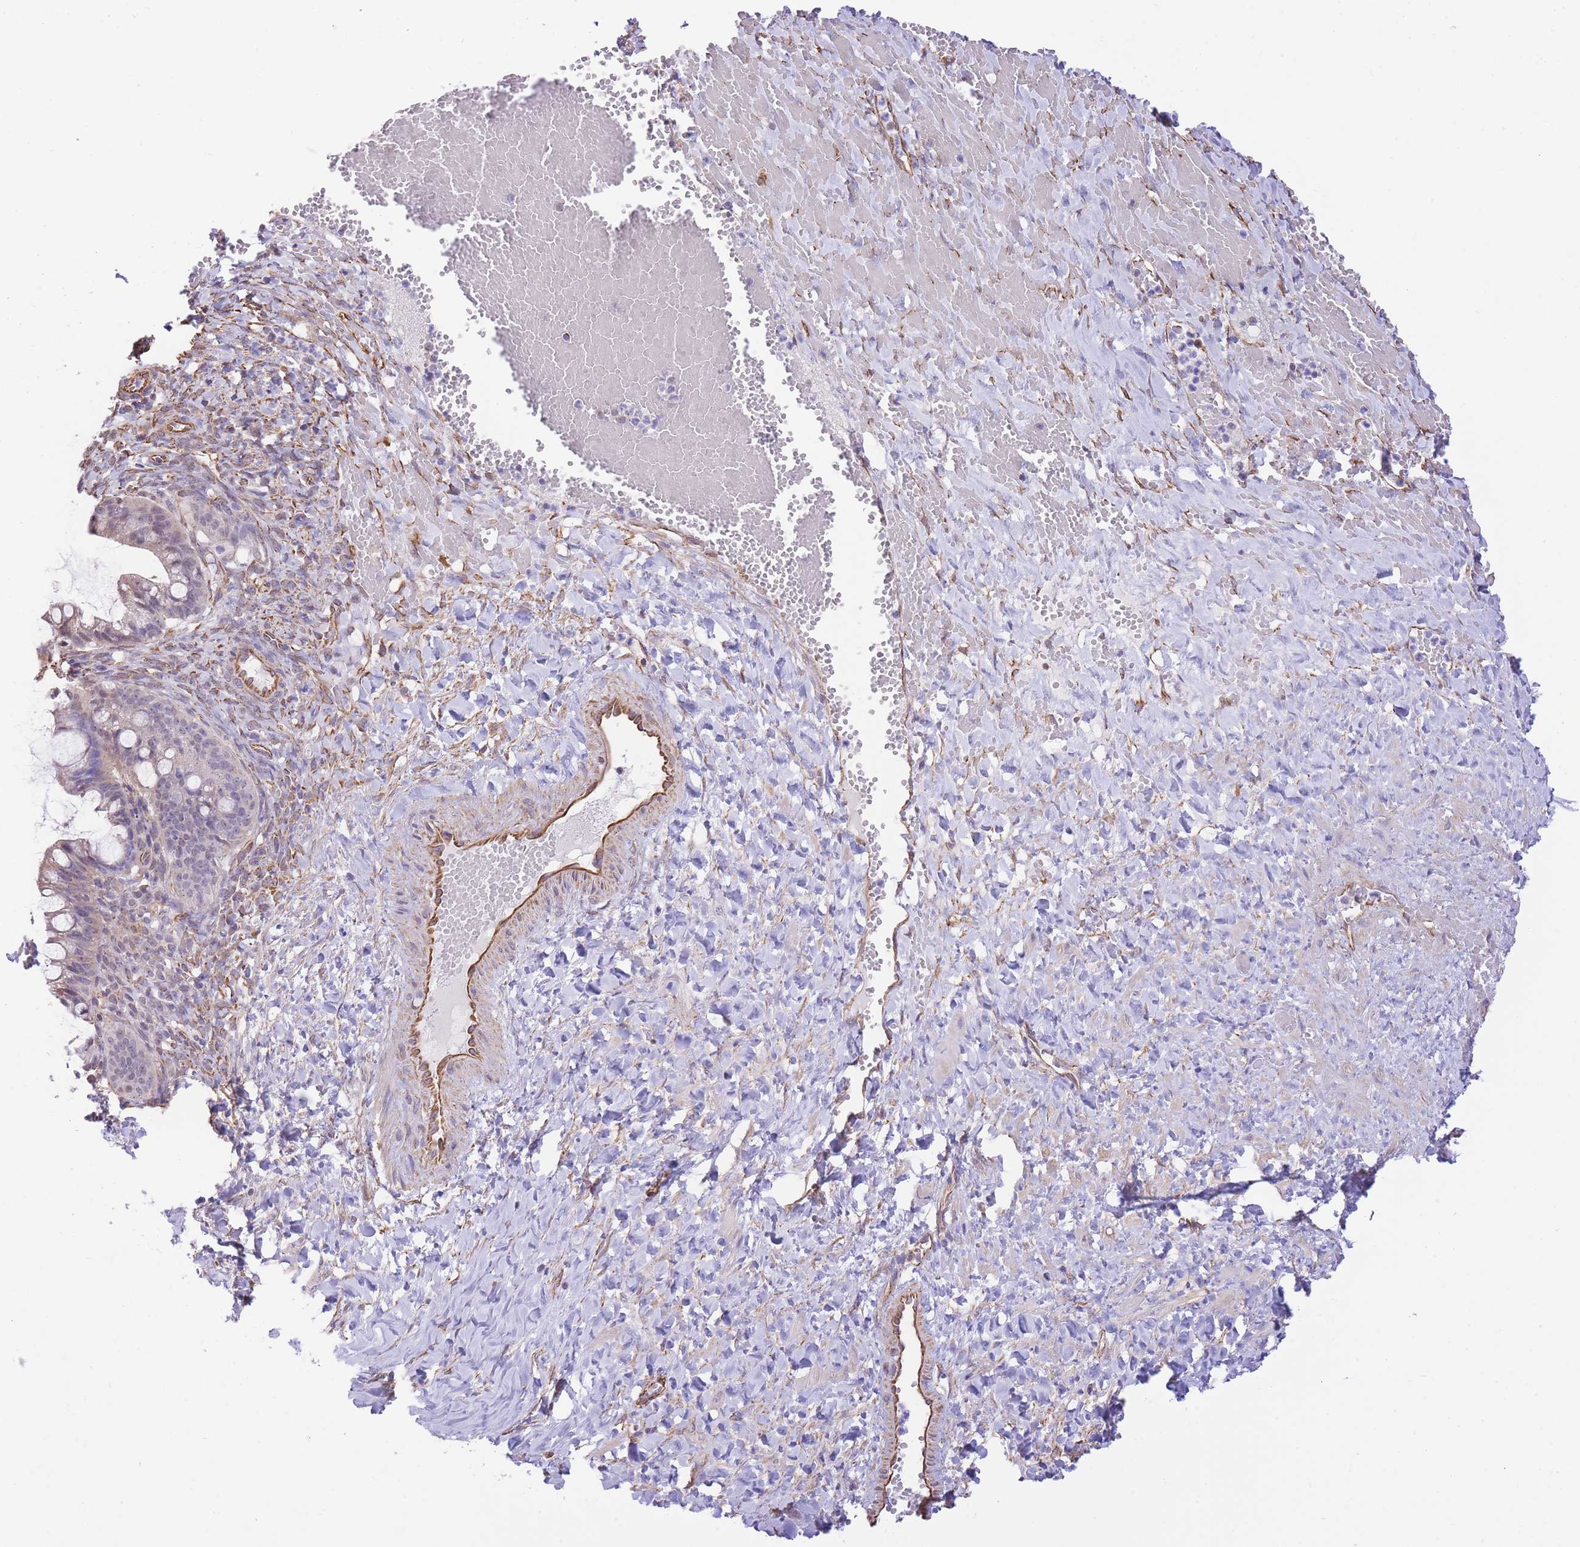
{"staining": {"intensity": "negative", "quantity": "none", "location": "none"}, "tissue": "ovarian cancer", "cell_type": "Tumor cells", "image_type": "cancer", "snomed": [{"axis": "morphology", "description": "Cystadenocarcinoma, mucinous, NOS"}, {"axis": "topography", "description": "Ovary"}], "caption": "Tumor cells show no significant protein positivity in ovarian cancer.", "gene": "PSG8", "patient": {"sex": "female", "age": 73}}